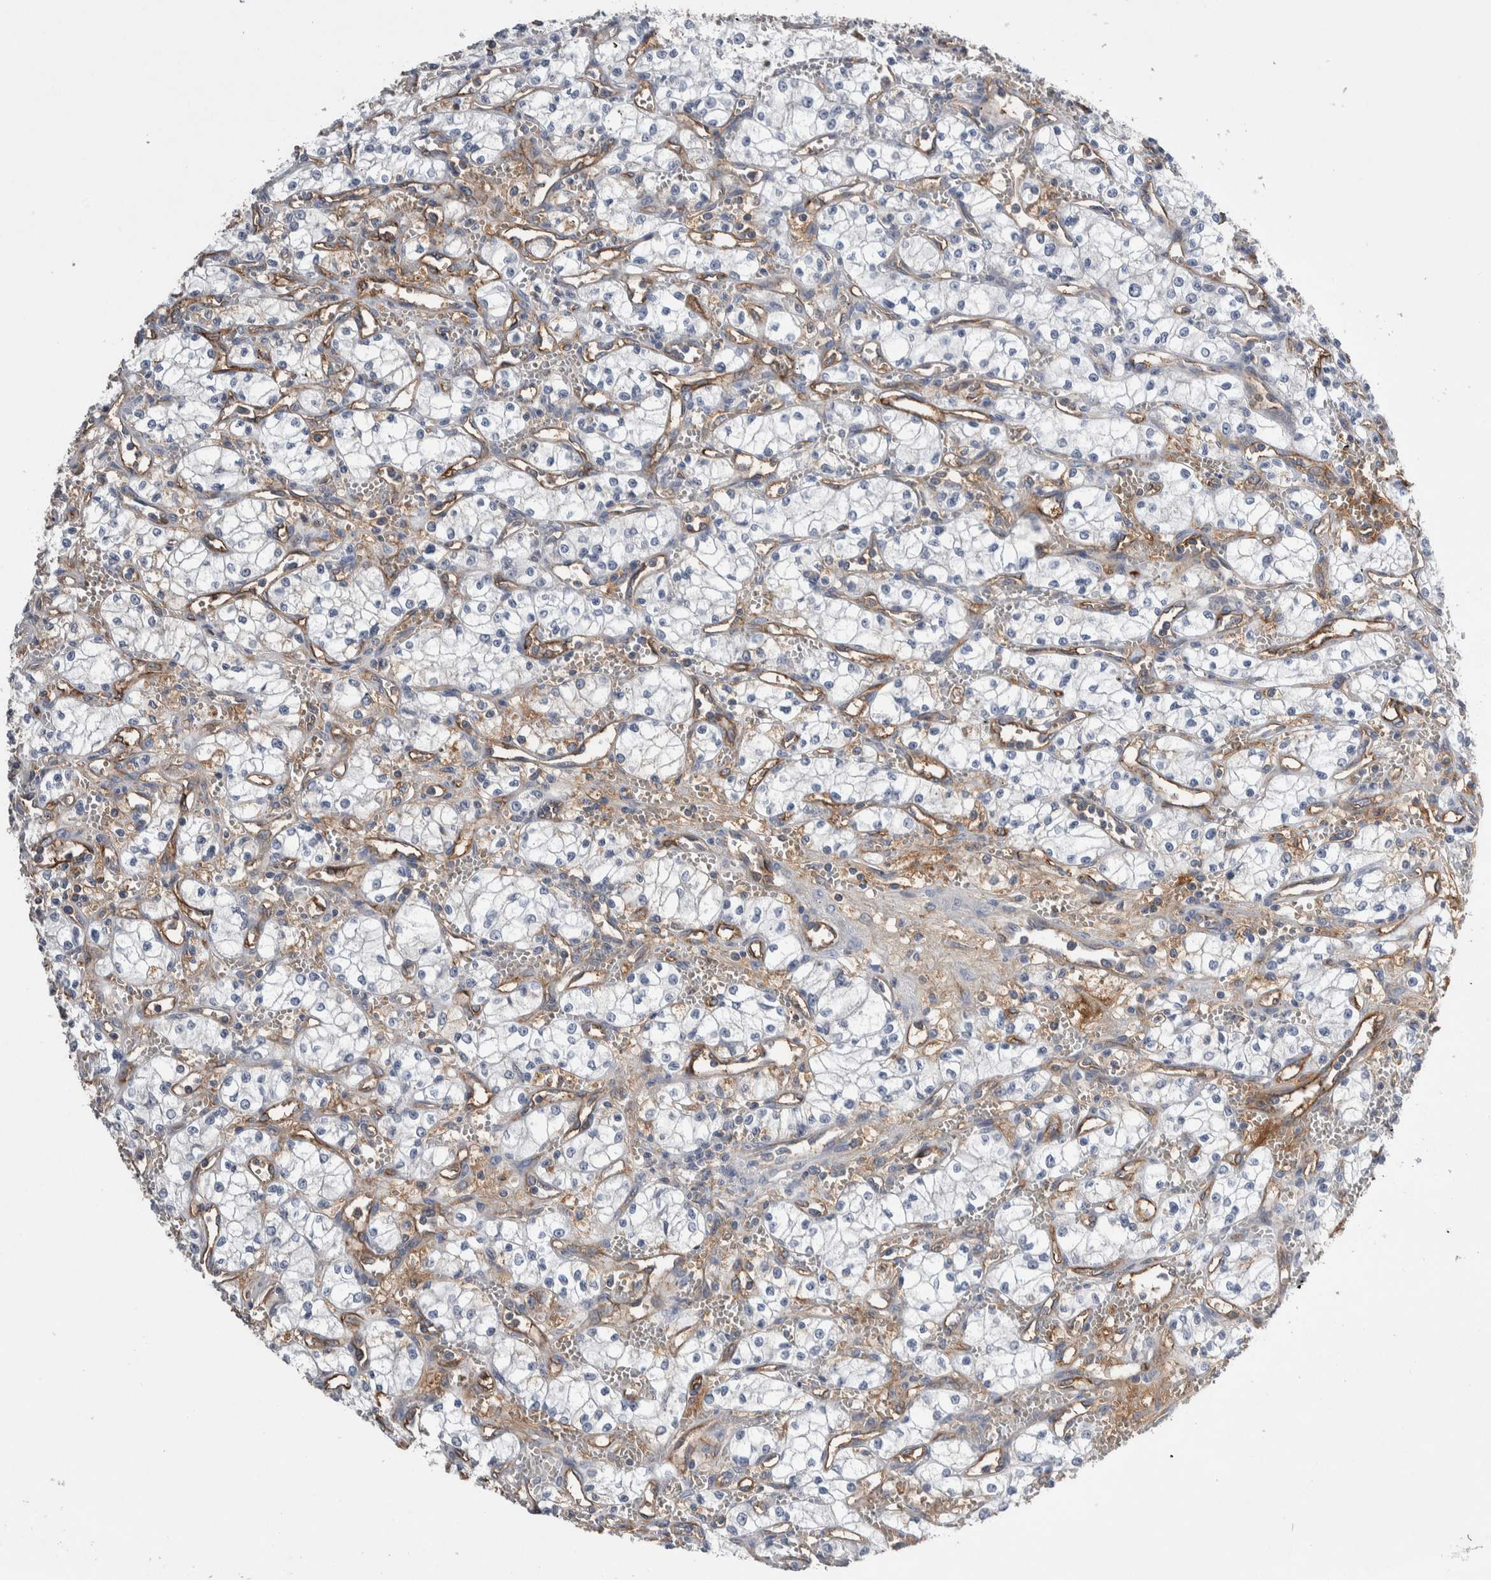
{"staining": {"intensity": "negative", "quantity": "none", "location": "none"}, "tissue": "renal cancer", "cell_type": "Tumor cells", "image_type": "cancer", "snomed": [{"axis": "morphology", "description": "Adenocarcinoma, NOS"}, {"axis": "topography", "description": "Kidney"}], "caption": "An image of renal cancer stained for a protein reveals no brown staining in tumor cells.", "gene": "CEP131", "patient": {"sex": "male", "age": 59}}